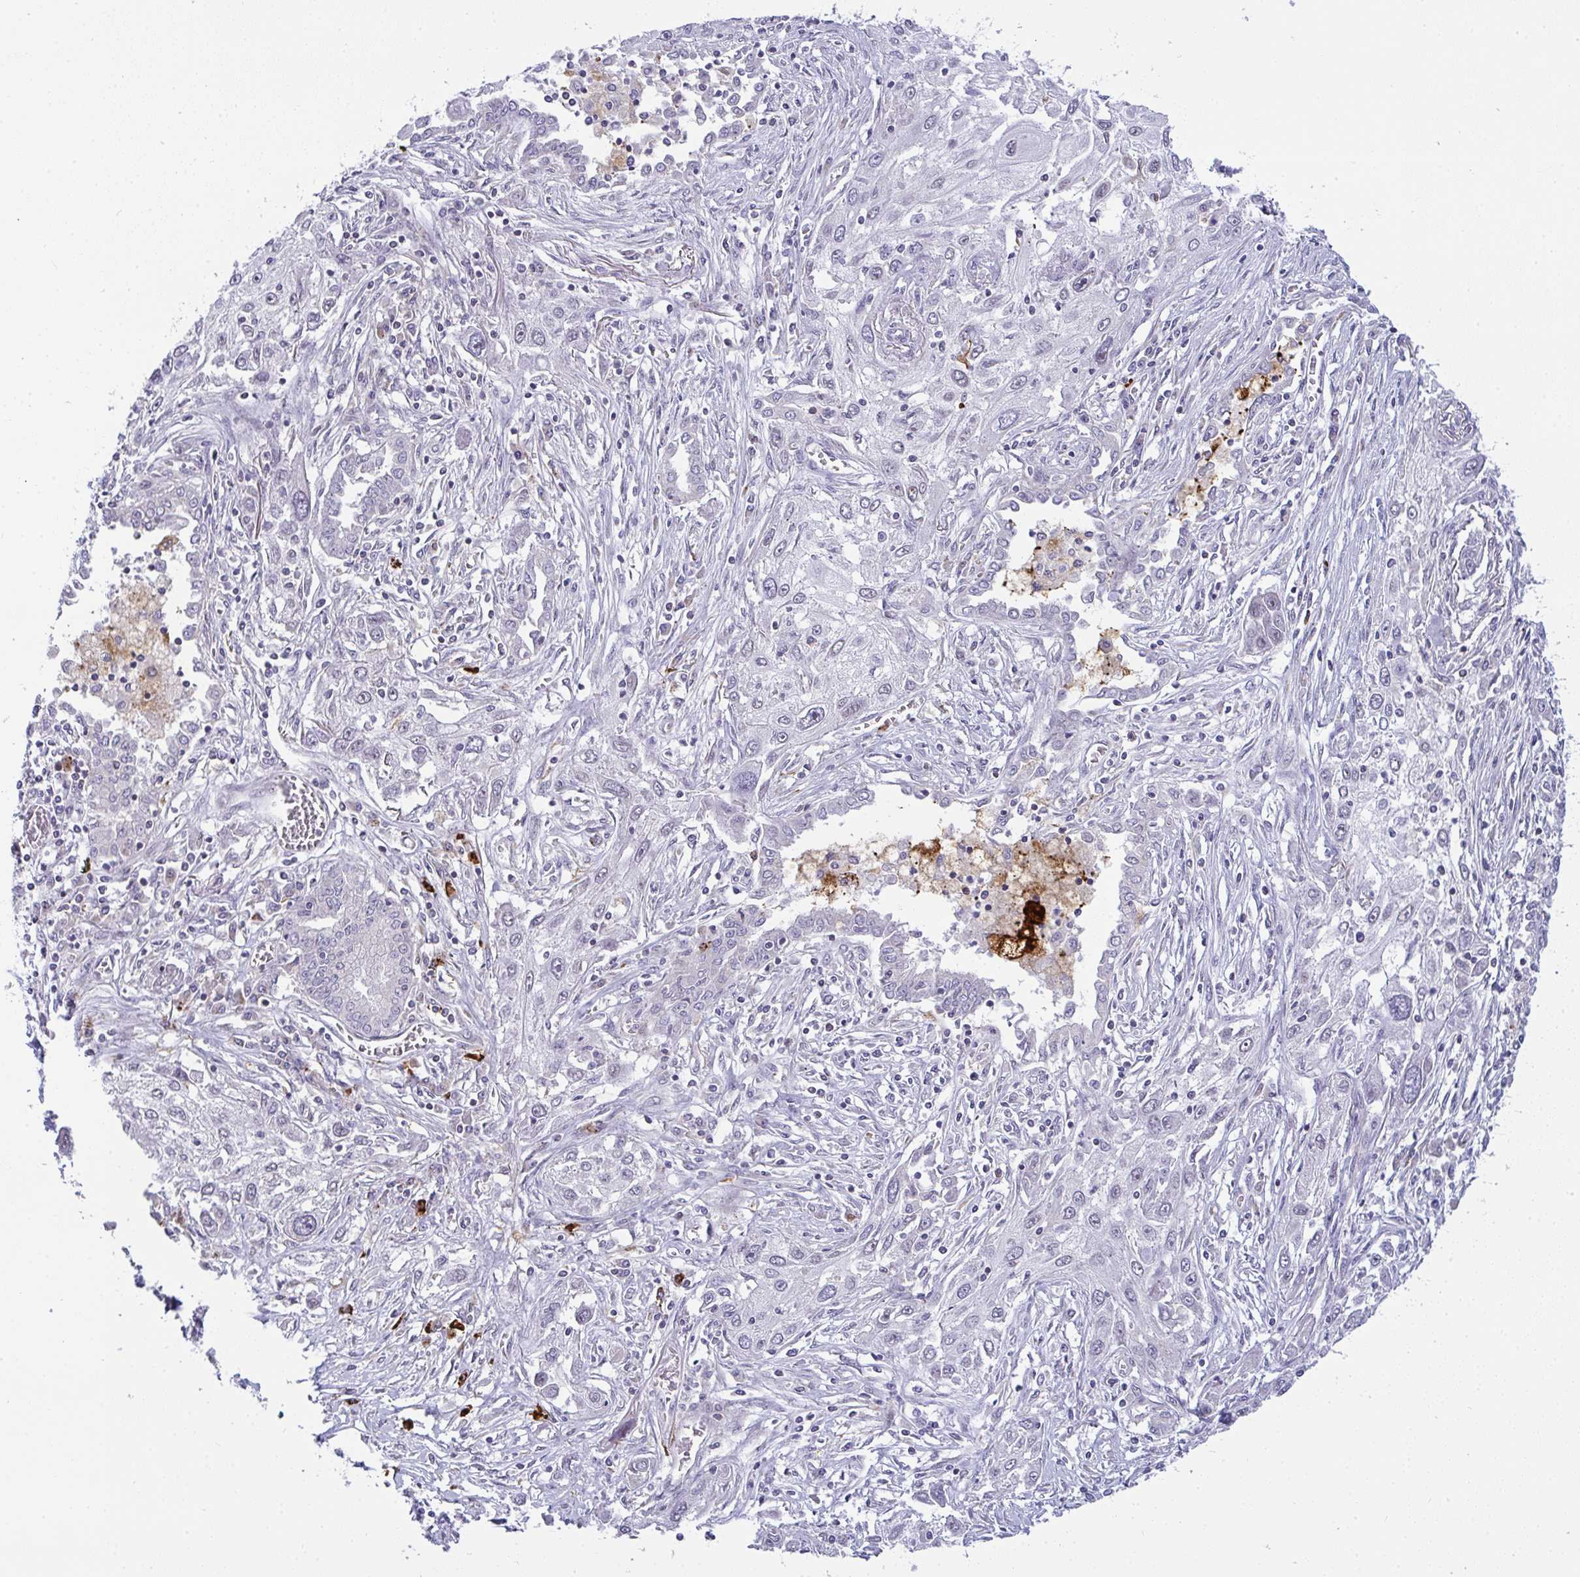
{"staining": {"intensity": "negative", "quantity": "none", "location": "none"}, "tissue": "lung cancer", "cell_type": "Tumor cells", "image_type": "cancer", "snomed": [{"axis": "morphology", "description": "Squamous cell carcinoma, NOS"}, {"axis": "topography", "description": "Lung"}], "caption": "Tumor cells show no significant protein expression in lung squamous cell carcinoma.", "gene": "SRRM4", "patient": {"sex": "female", "age": 69}}